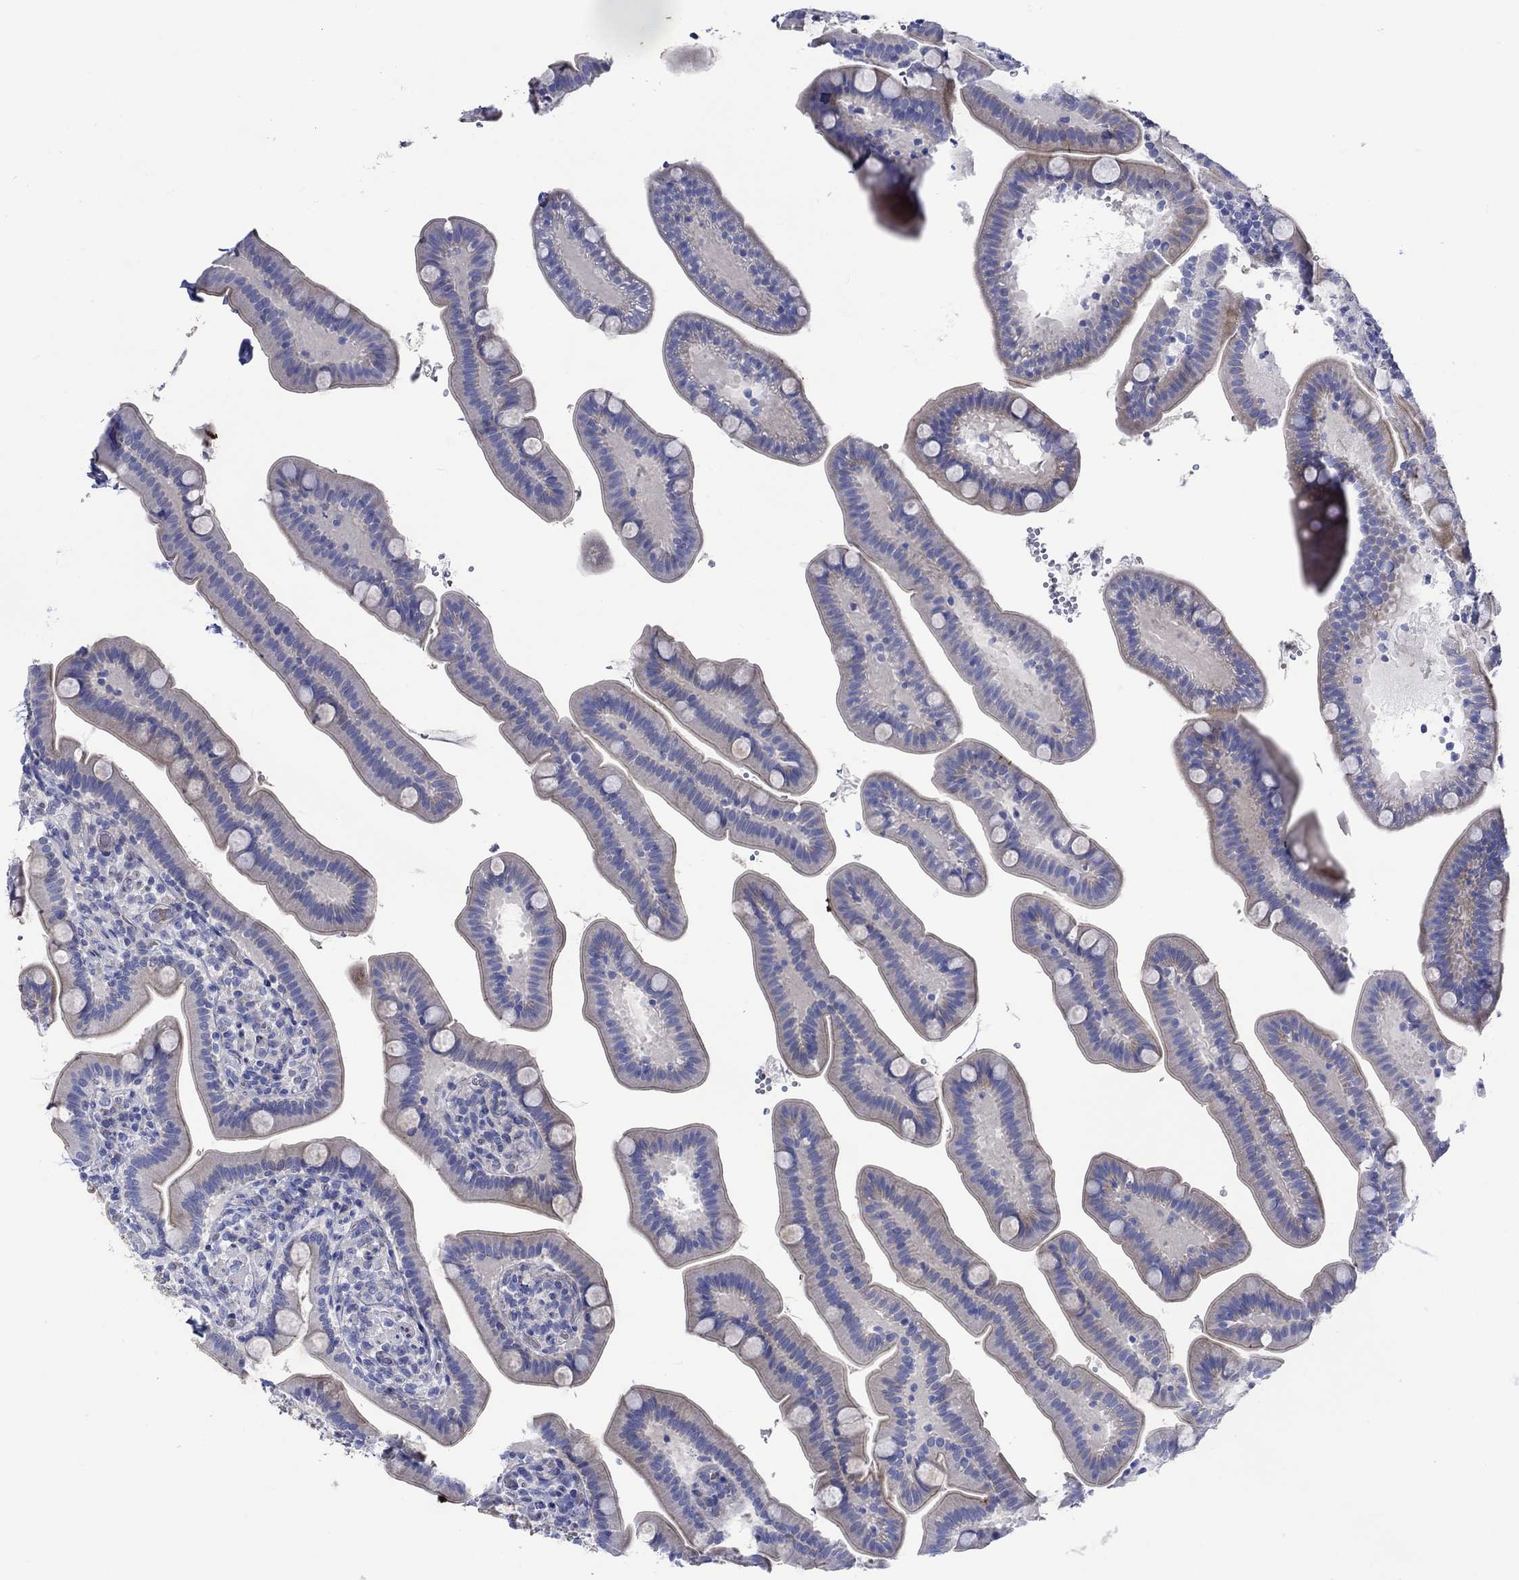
{"staining": {"intensity": "negative", "quantity": "none", "location": "none"}, "tissue": "small intestine", "cell_type": "Glandular cells", "image_type": "normal", "snomed": [{"axis": "morphology", "description": "Normal tissue, NOS"}, {"axis": "topography", "description": "Small intestine"}], "caption": "The immunohistochemistry micrograph has no significant staining in glandular cells of small intestine.", "gene": "NRIP3", "patient": {"sex": "male", "age": 66}}